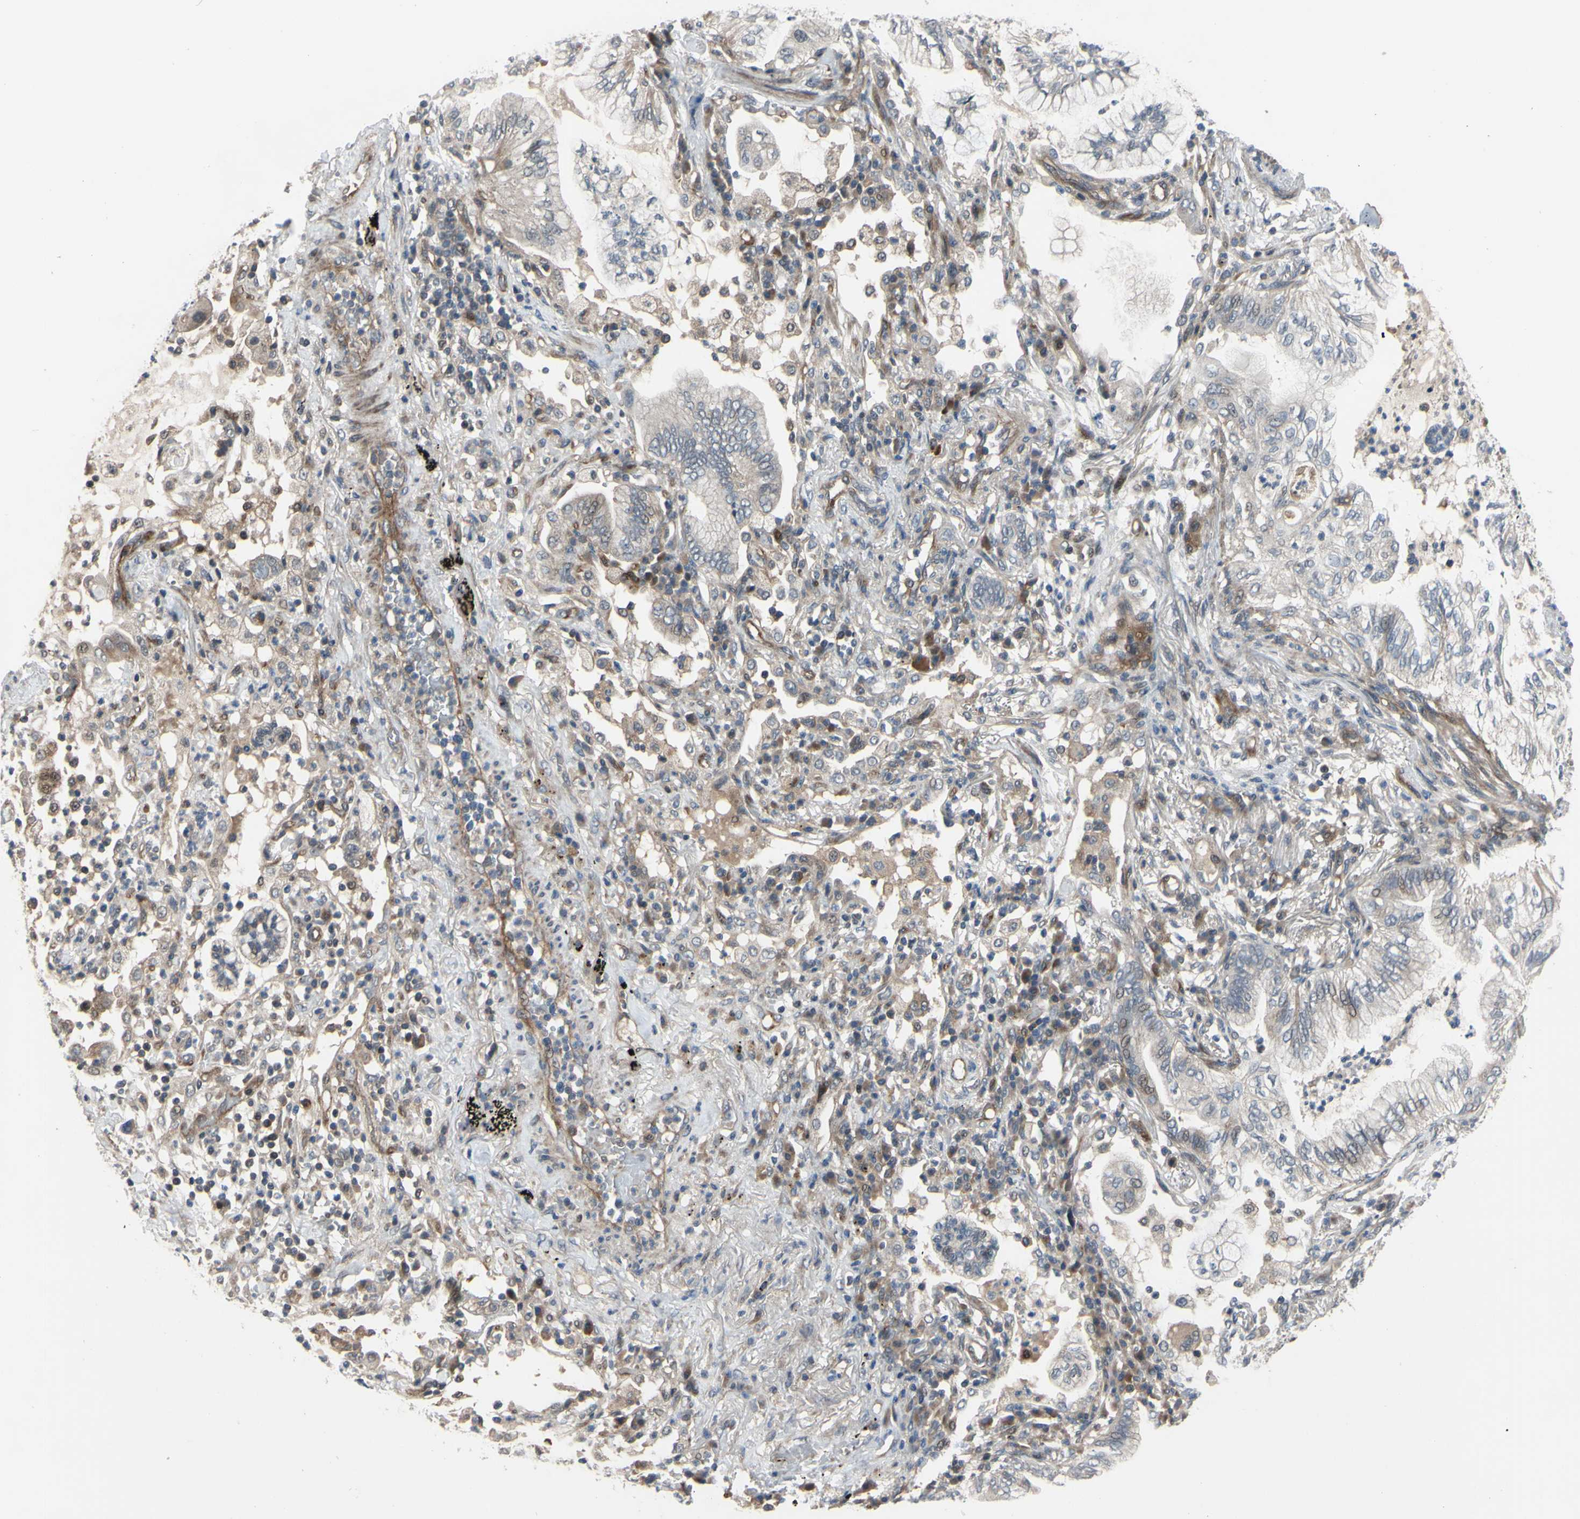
{"staining": {"intensity": "moderate", "quantity": "25%-75%", "location": "cytoplasmic/membranous"}, "tissue": "lung cancer", "cell_type": "Tumor cells", "image_type": "cancer", "snomed": [{"axis": "morphology", "description": "Normal tissue, NOS"}, {"axis": "morphology", "description": "Adenocarcinoma, NOS"}, {"axis": "topography", "description": "Bronchus"}, {"axis": "topography", "description": "Lung"}], "caption": "The photomicrograph shows immunohistochemical staining of adenocarcinoma (lung). There is moderate cytoplasmic/membranous positivity is present in about 25%-75% of tumor cells. The staining was performed using DAB to visualize the protein expression in brown, while the nuclei were stained in blue with hematoxylin (Magnification: 20x).", "gene": "COMMD9", "patient": {"sex": "female", "age": 70}}